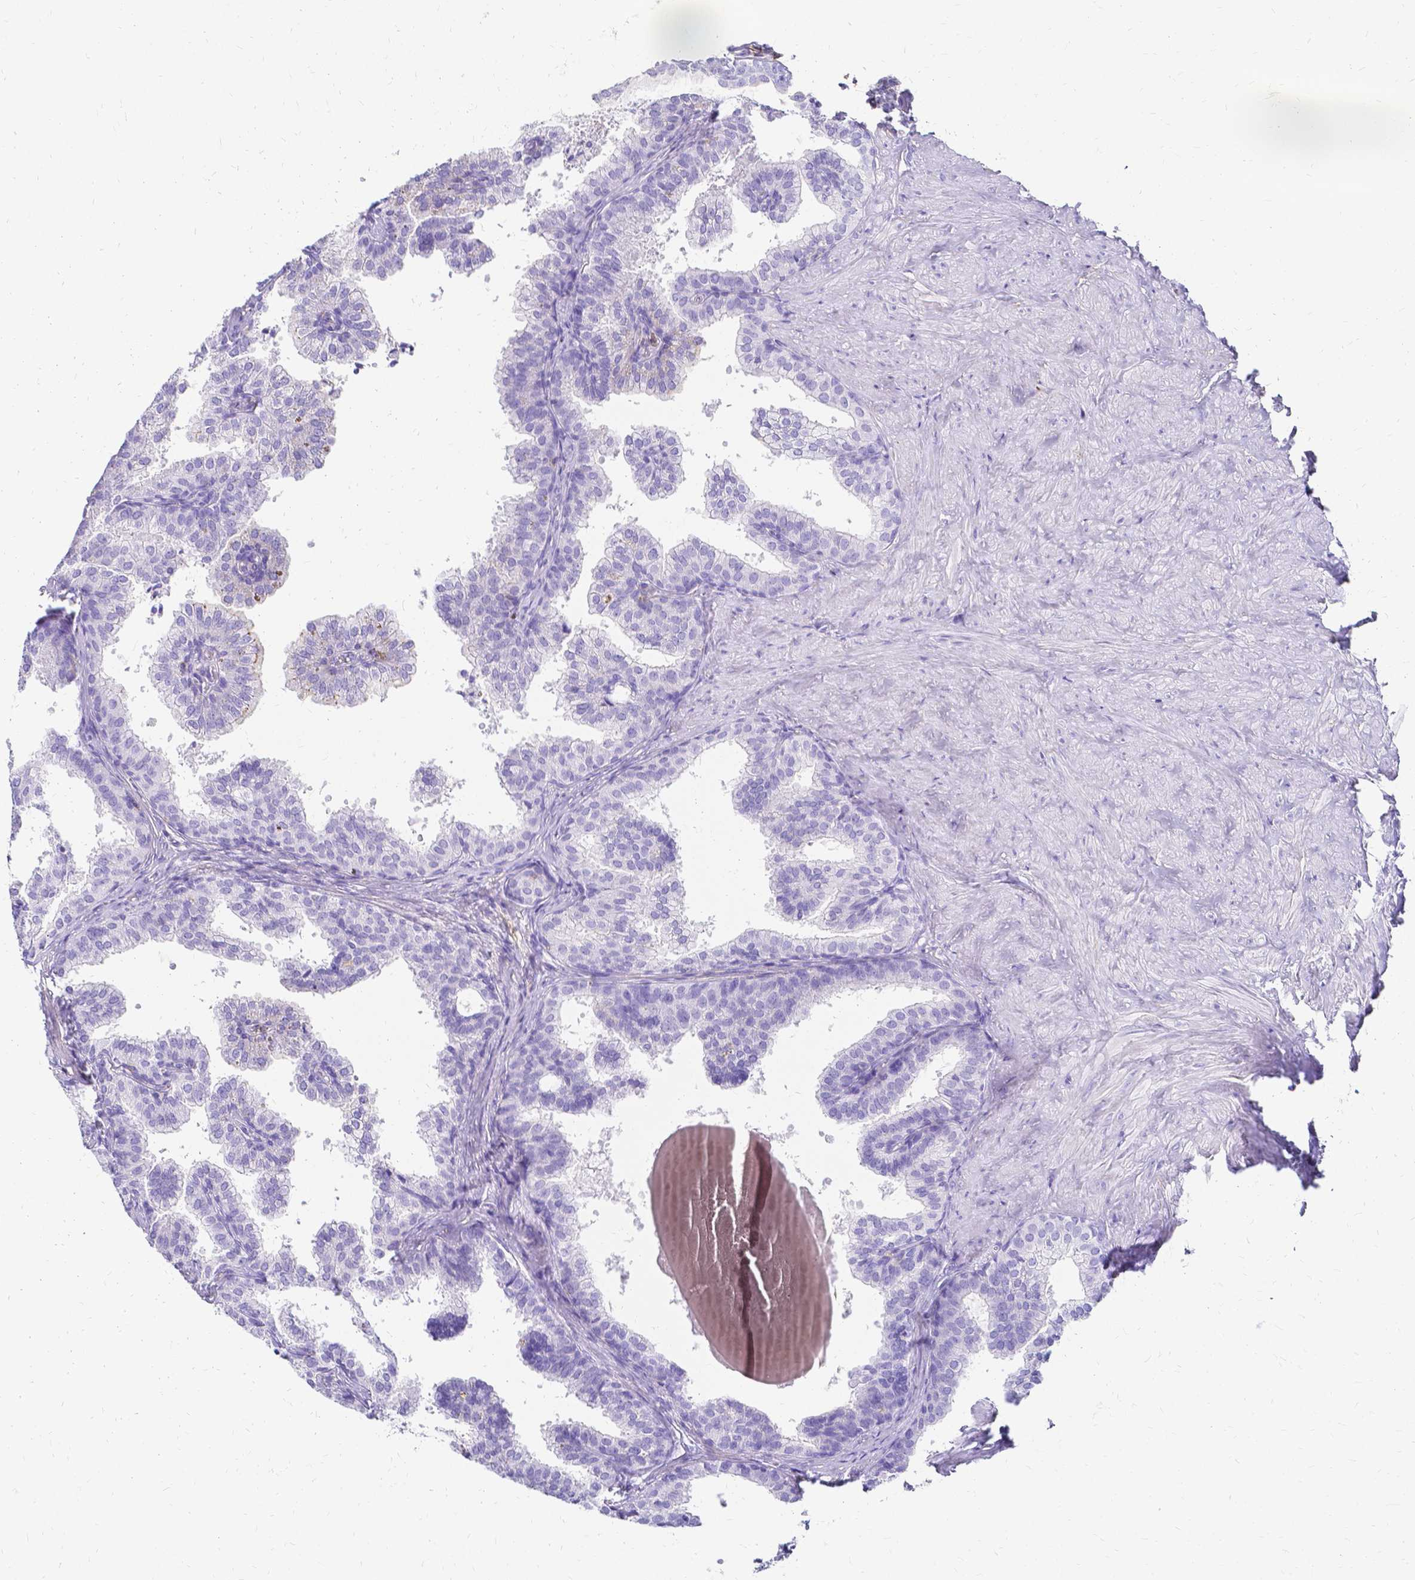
{"staining": {"intensity": "negative", "quantity": "none", "location": "none"}, "tissue": "prostate", "cell_type": "Glandular cells", "image_type": "normal", "snomed": [{"axis": "morphology", "description": "Normal tissue, NOS"}, {"axis": "topography", "description": "Prostate"}, {"axis": "topography", "description": "Peripheral nerve tissue"}], "caption": "Prostate stained for a protein using immunohistochemistry (IHC) shows no expression glandular cells.", "gene": "HSPA12A", "patient": {"sex": "male", "age": 55}}